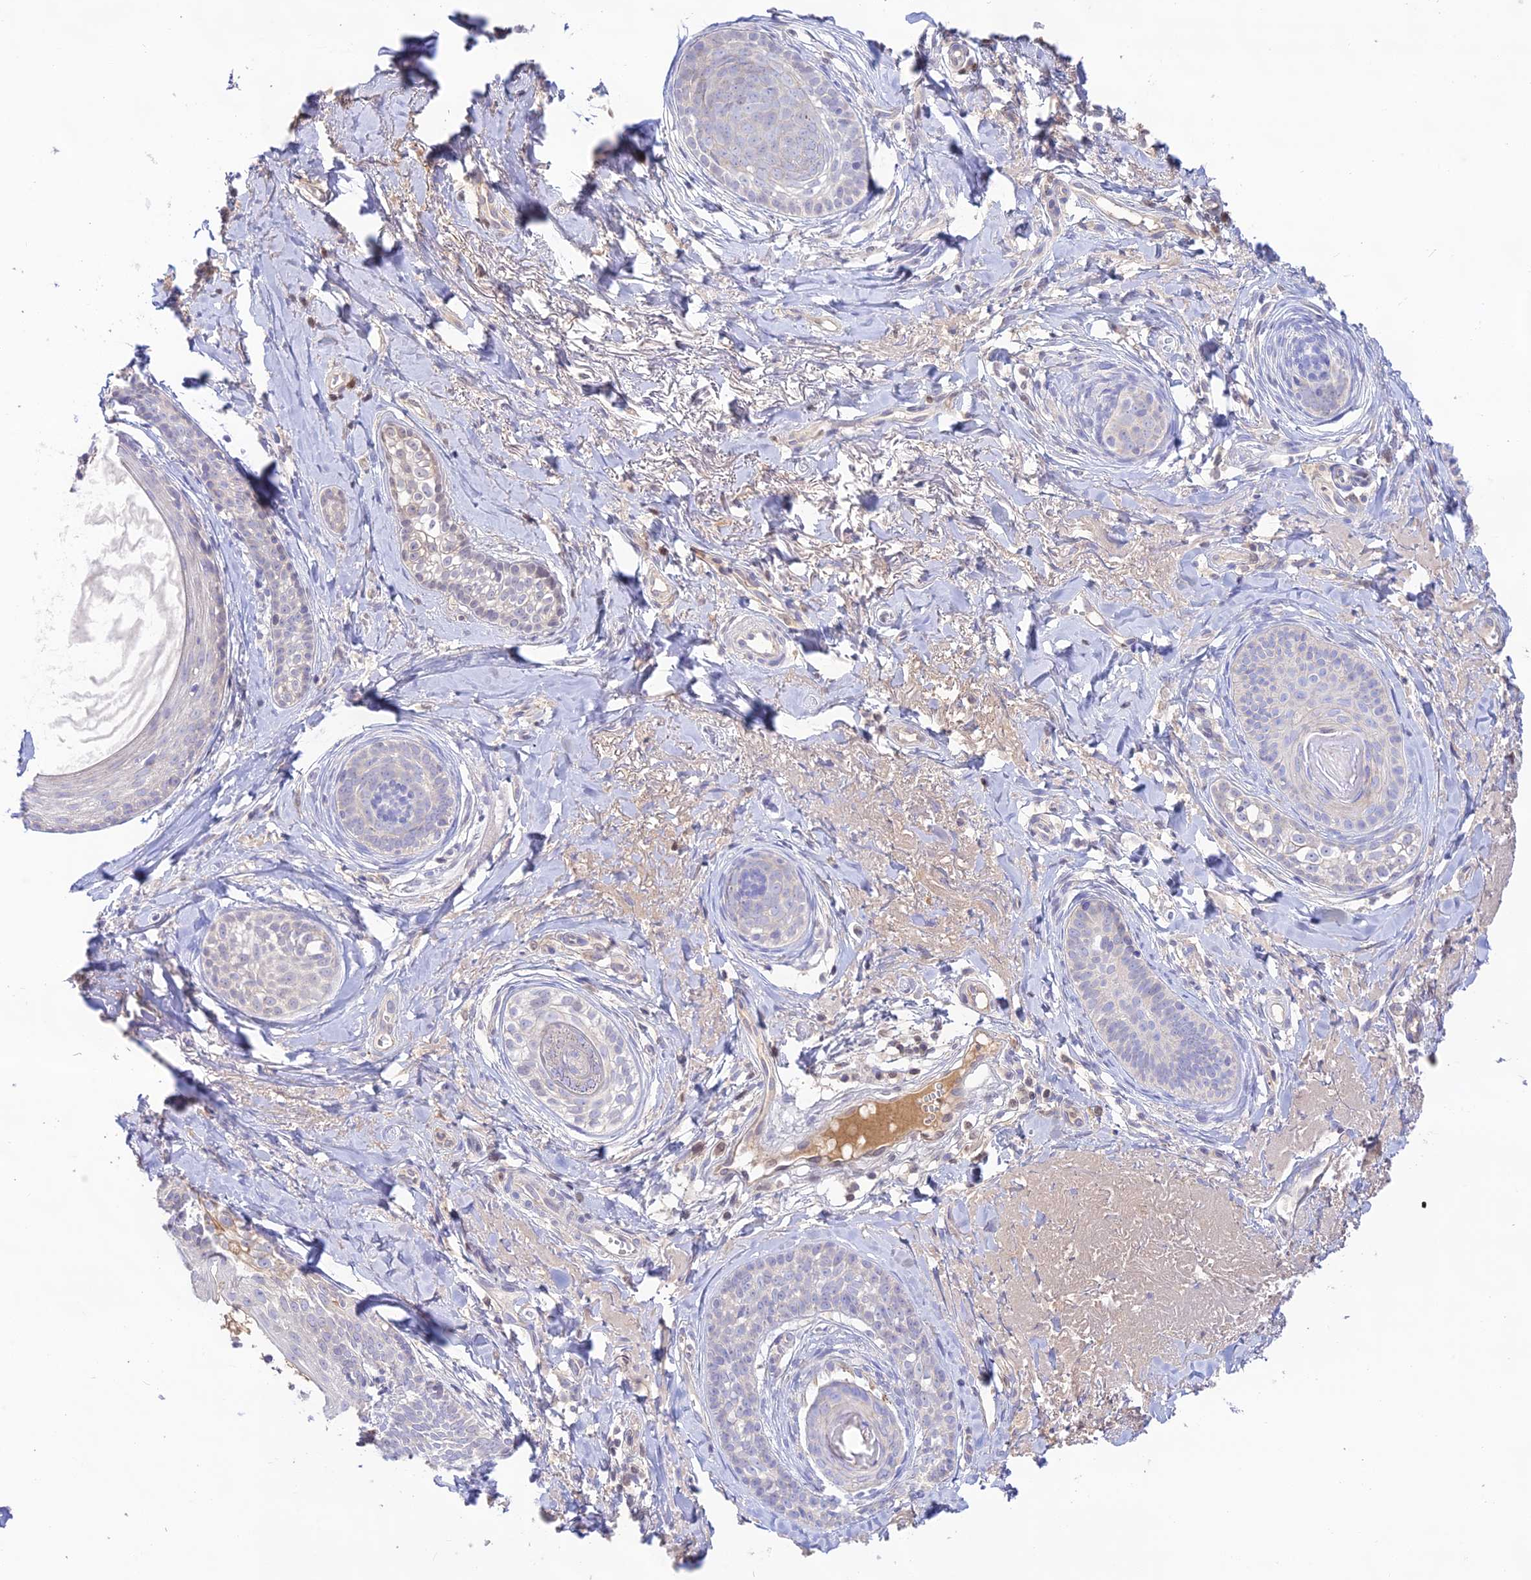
{"staining": {"intensity": "negative", "quantity": "none", "location": "none"}, "tissue": "skin cancer", "cell_type": "Tumor cells", "image_type": "cancer", "snomed": [{"axis": "morphology", "description": "Basal cell carcinoma"}, {"axis": "topography", "description": "Skin"}], "caption": "IHC of skin basal cell carcinoma shows no positivity in tumor cells.", "gene": "NLRP9", "patient": {"sex": "female", "age": 76}}